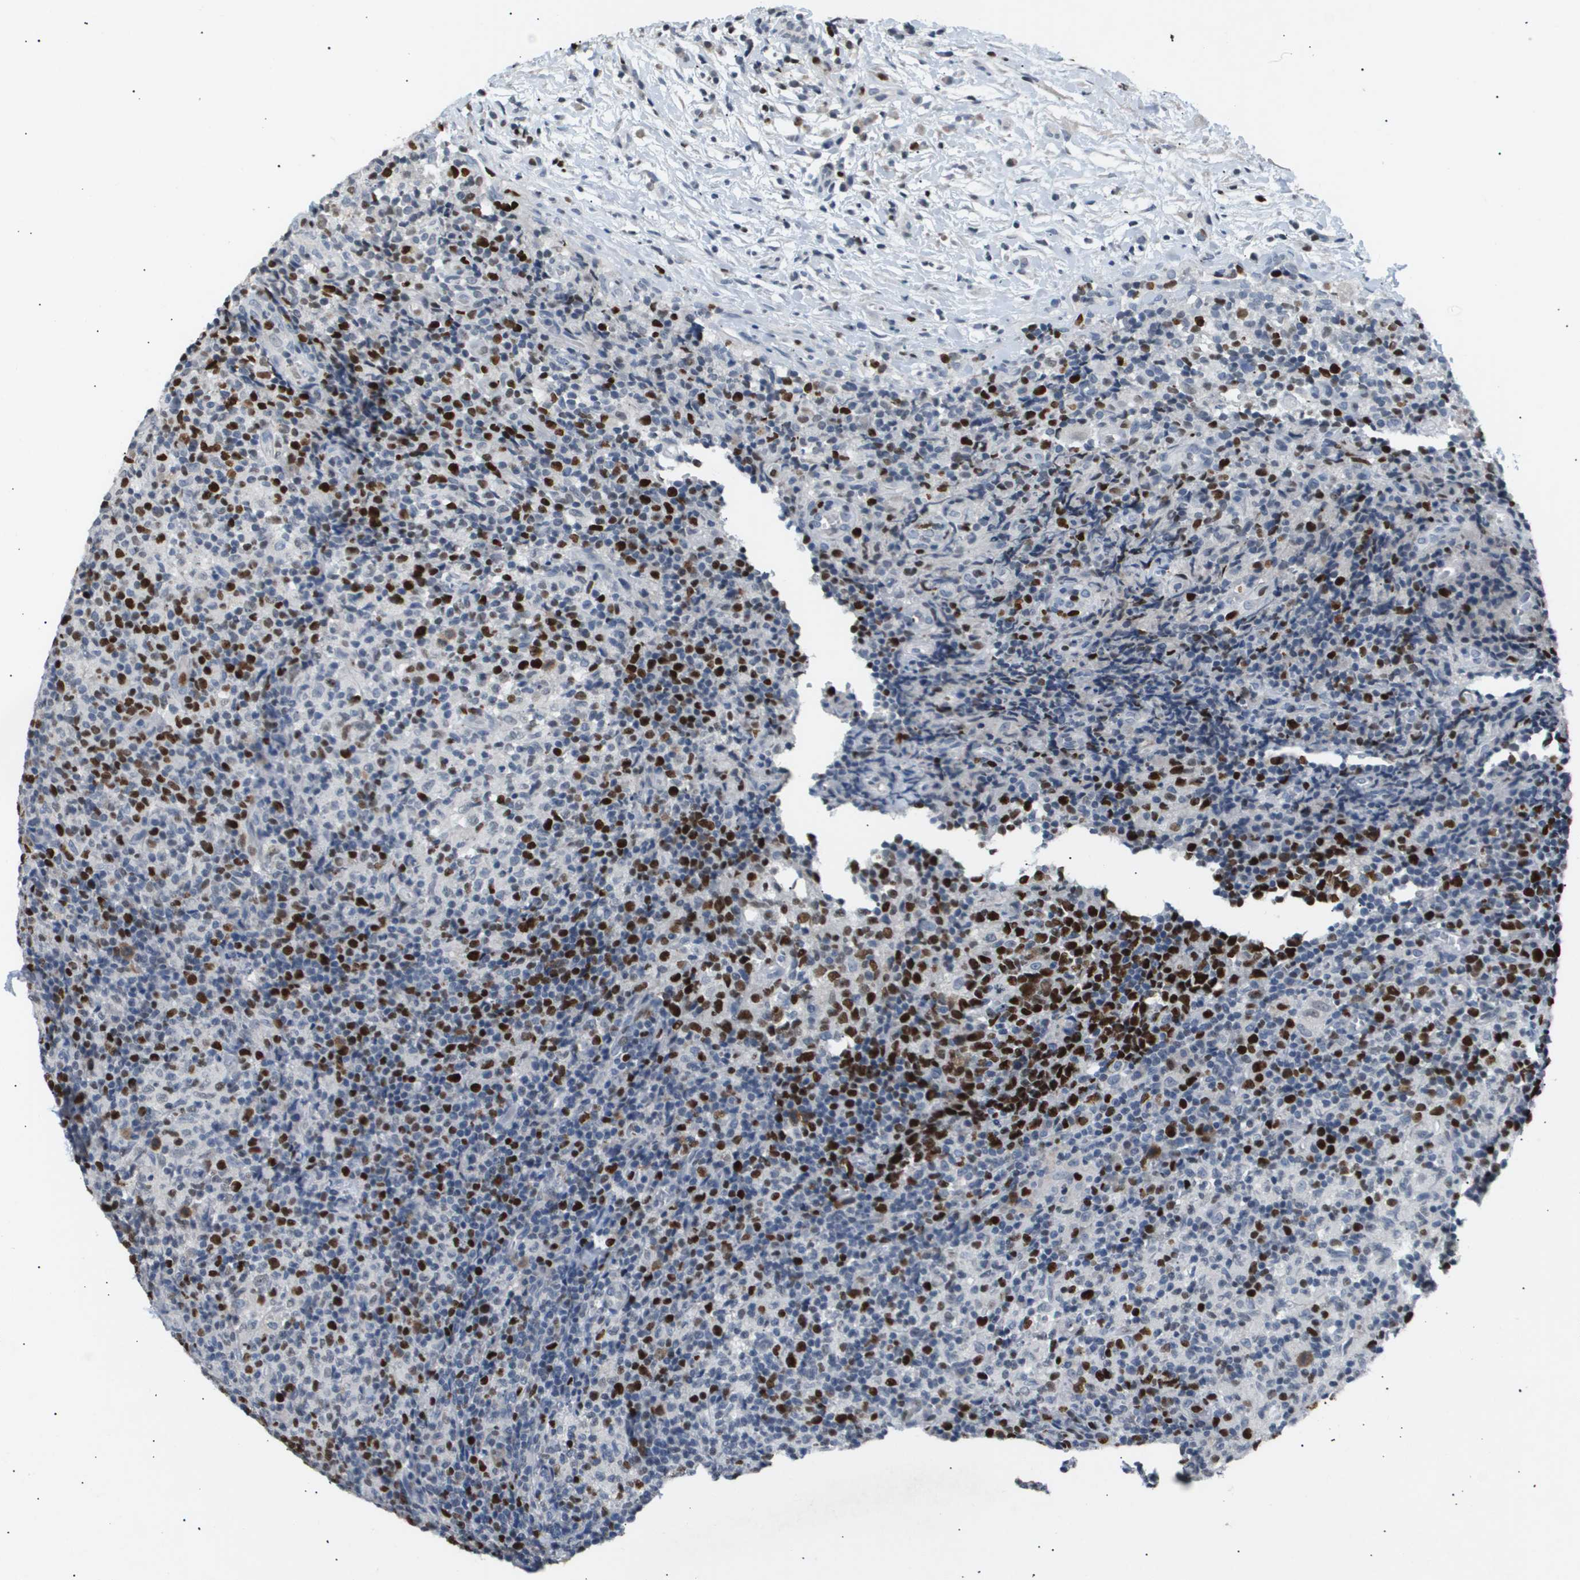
{"staining": {"intensity": "strong", "quantity": "25%-75%", "location": "cytoplasmic/membranous,nuclear"}, "tissue": "lymph node", "cell_type": "Germinal center cells", "image_type": "normal", "snomed": [{"axis": "morphology", "description": "Normal tissue, NOS"}, {"axis": "morphology", "description": "Inflammation, NOS"}, {"axis": "topography", "description": "Lymph node"}], "caption": "This is a micrograph of immunohistochemistry (IHC) staining of unremarkable lymph node, which shows strong expression in the cytoplasmic/membranous,nuclear of germinal center cells.", "gene": "ANAPC2", "patient": {"sex": "male", "age": 55}}